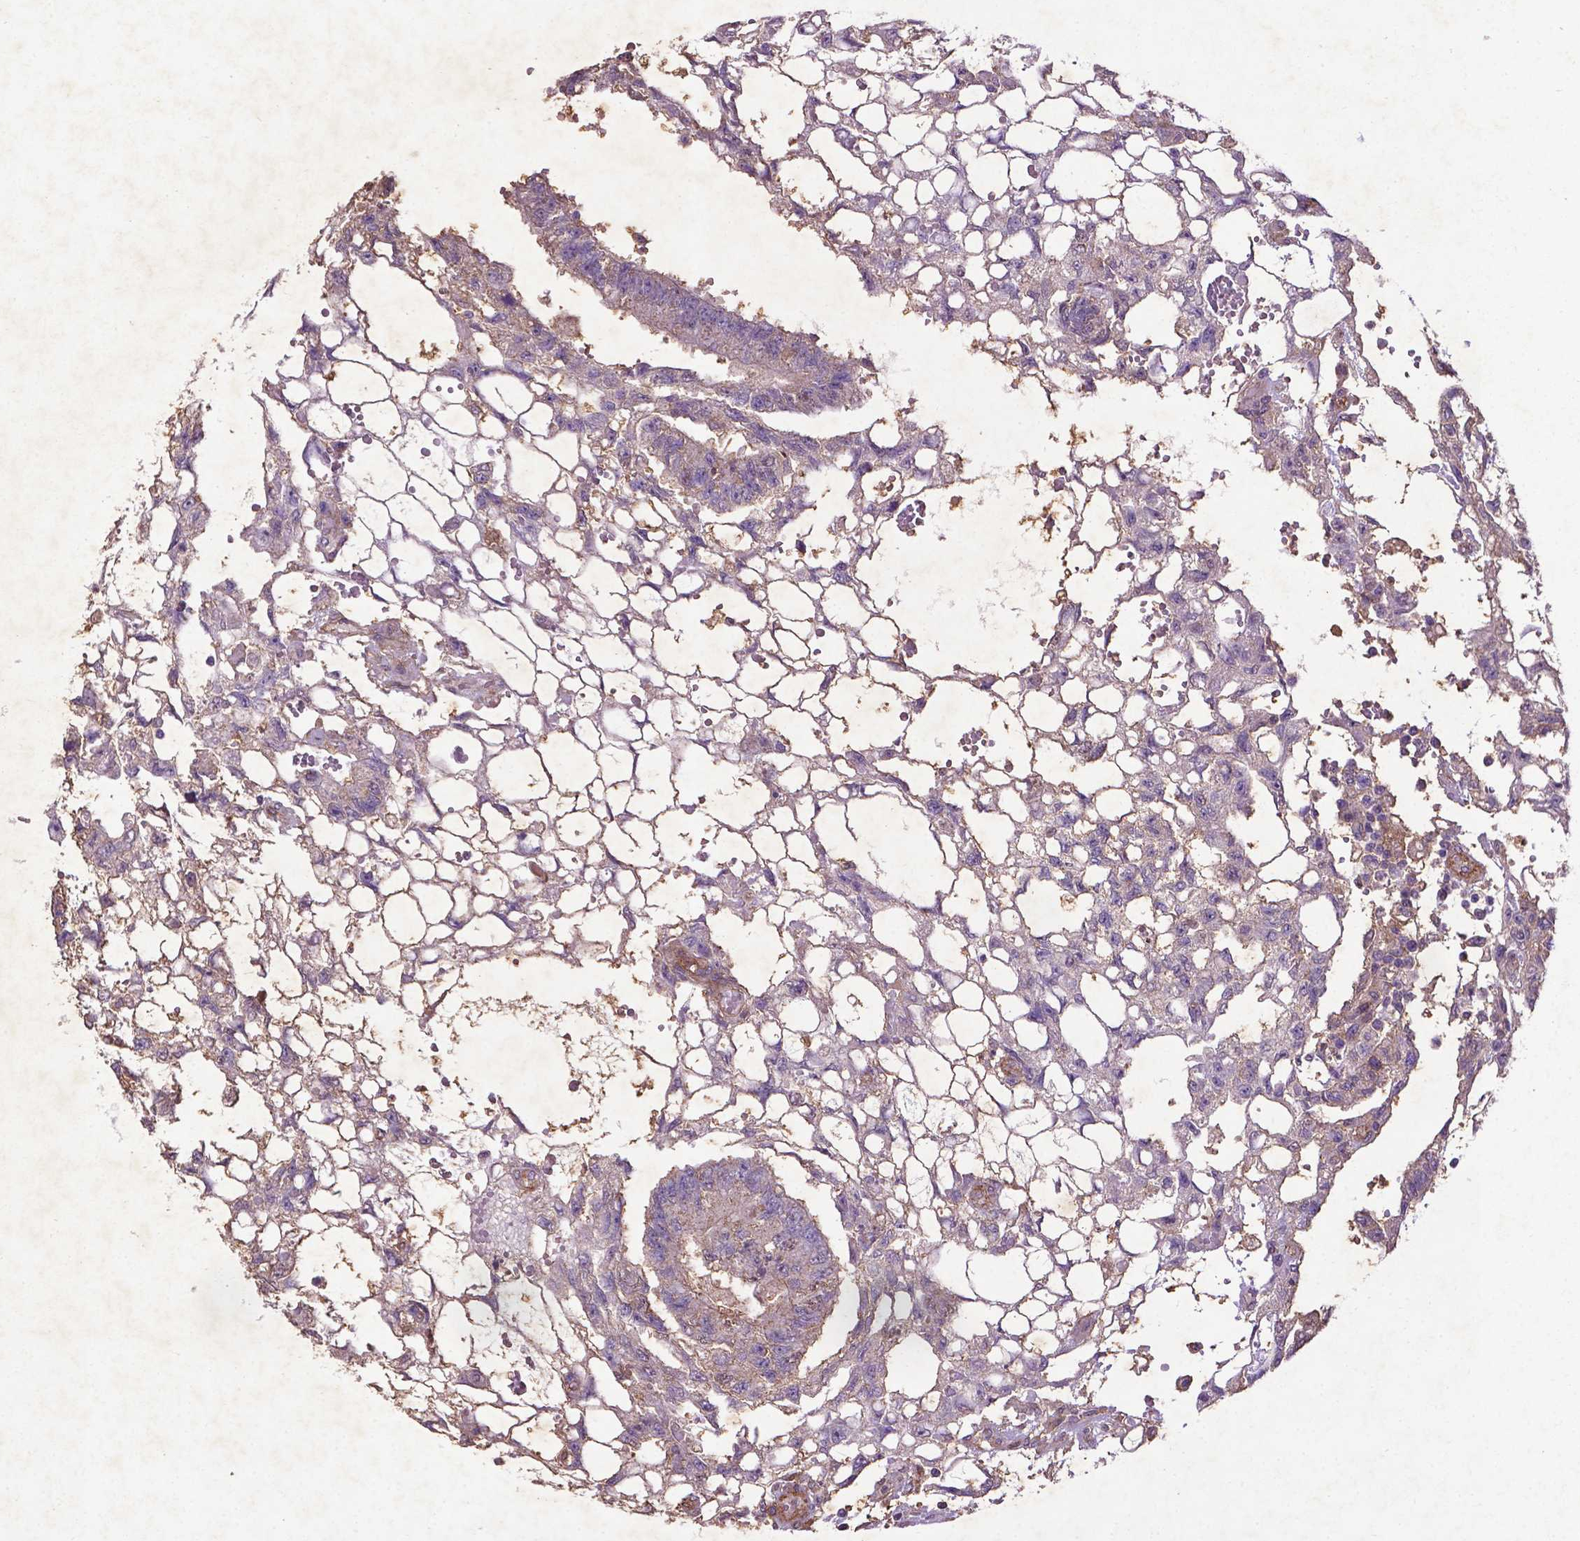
{"staining": {"intensity": "weak", "quantity": "<25%", "location": "cytoplasmic/membranous"}, "tissue": "testis cancer", "cell_type": "Tumor cells", "image_type": "cancer", "snomed": [{"axis": "morphology", "description": "Carcinoma, Embryonal, NOS"}, {"axis": "topography", "description": "Testis"}], "caption": "High magnification brightfield microscopy of testis cancer (embryonal carcinoma) stained with DAB (brown) and counterstained with hematoxylin (blue): tumor cells show no significant staining.", "gene": "RRAS", "patient": {"sex": "male", "age": 32}}